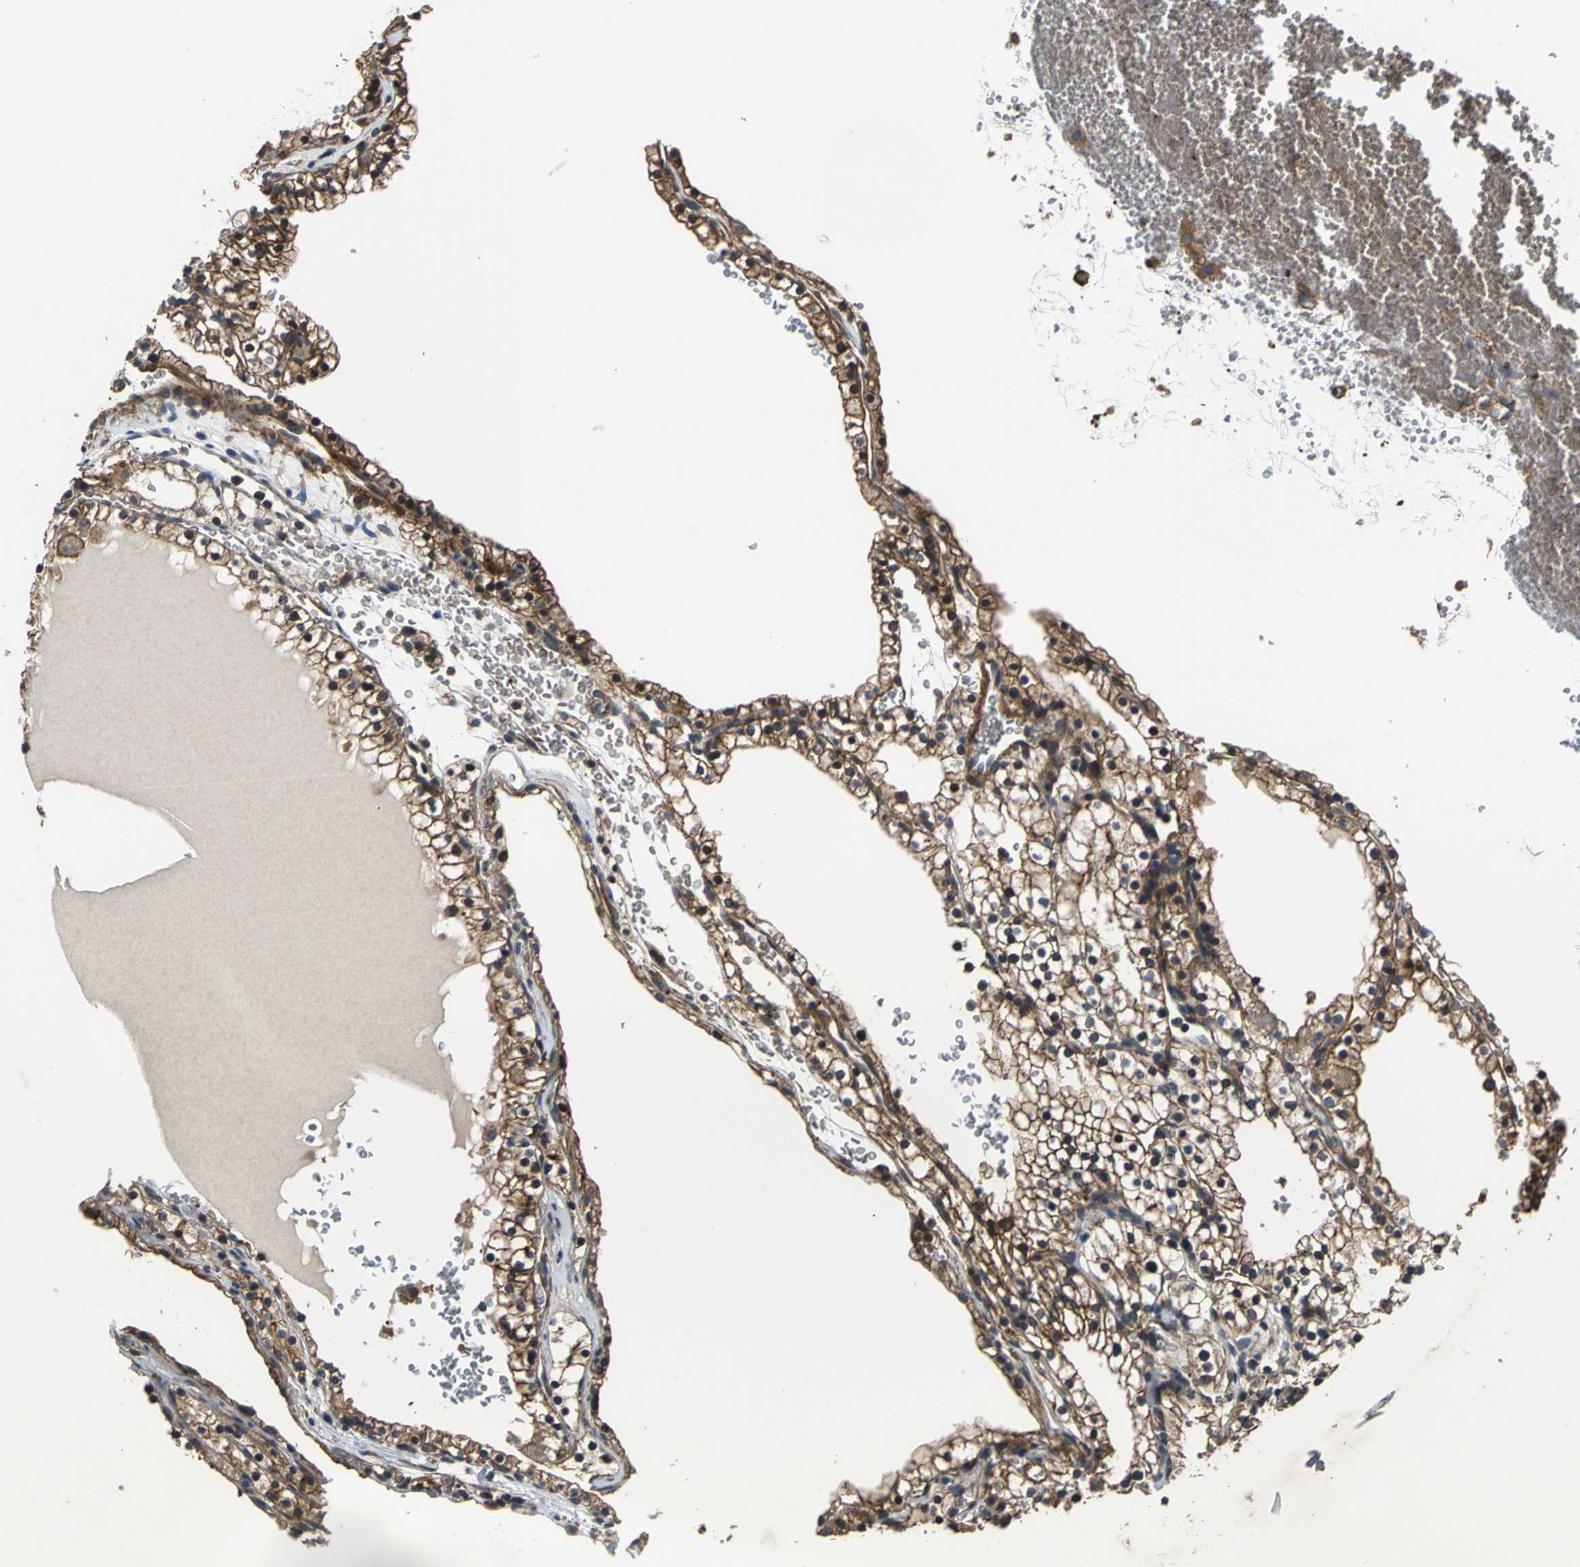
{"staining": {"intensity": "strong", "quantity": ">75%", "location": "cytoplasmic/membranous,nuclear"}, "tissue": "renal cancer", "cell_type": "Tumor cells", "image_type": "cancer", "snomed": [{"axis": "morphology", "description": "Adenocarcinoma, NOS"}, {"axis": "topography", "description": "Kidney"}], "caption": "Tumor cells show high levels of strong cytoplasmic/membranous and nuclear expression in approximately >75% of cells in human adenocarcinoma (renal).", "gene": "PARVA", "patient": {"sex": "female", "age": 41}}